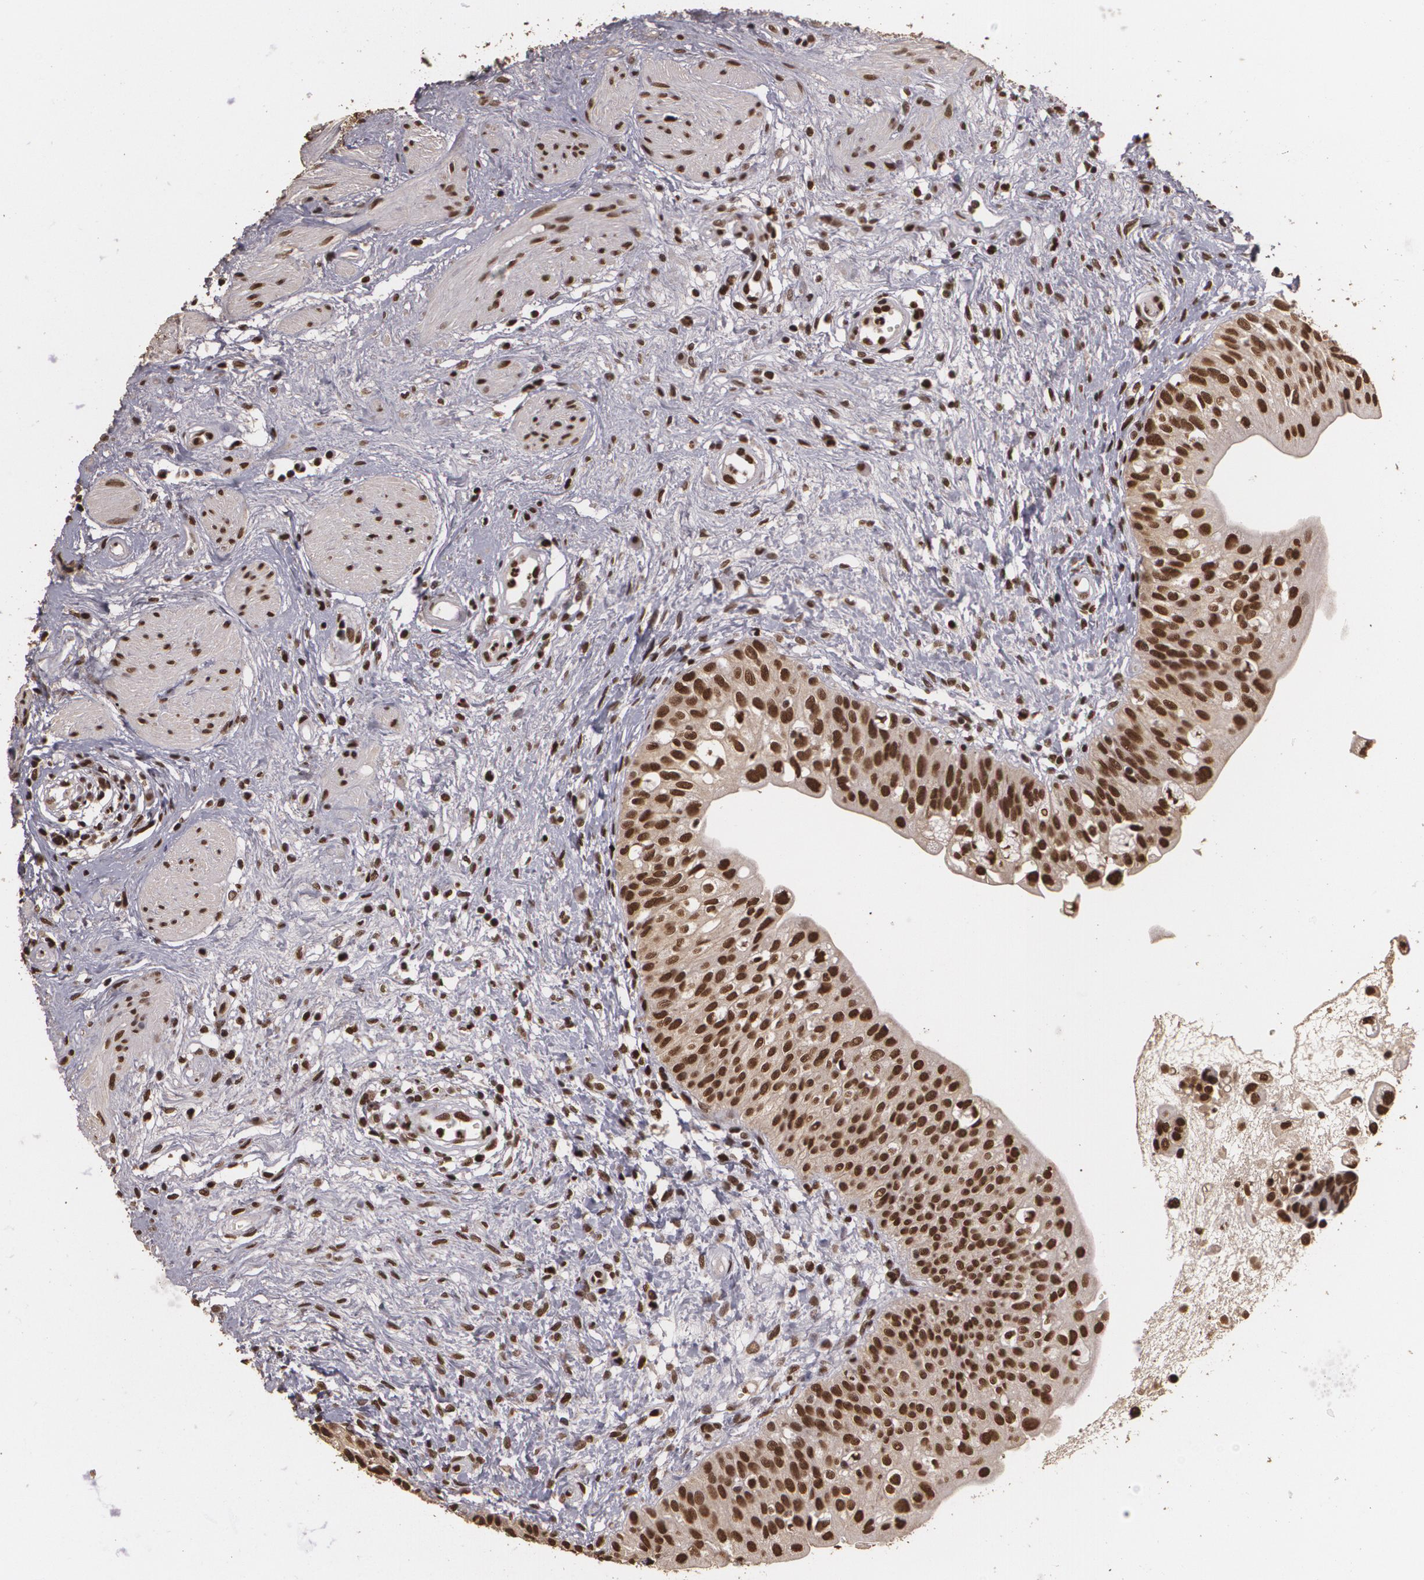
{"staining": {"intensity": "strong", "quantity": ">75%", "location": "nuclear"}, "tissue": "urinary bladder", "cell_type": "Urothelial cells", "image_type": "normal", "snomed": [{"axis": "morphology", "description": "Normal tissue, NOS"}, {"axis": "topography", "description": "Urinary bladder"}], "caption": "Urothelial cells demonstrate high levels of strong nuclear staining in approximately >75% of cells in unremarkable urinary bladder.", "gene": "RCOR1", "patient": {"sex": "female", "age": 55}}